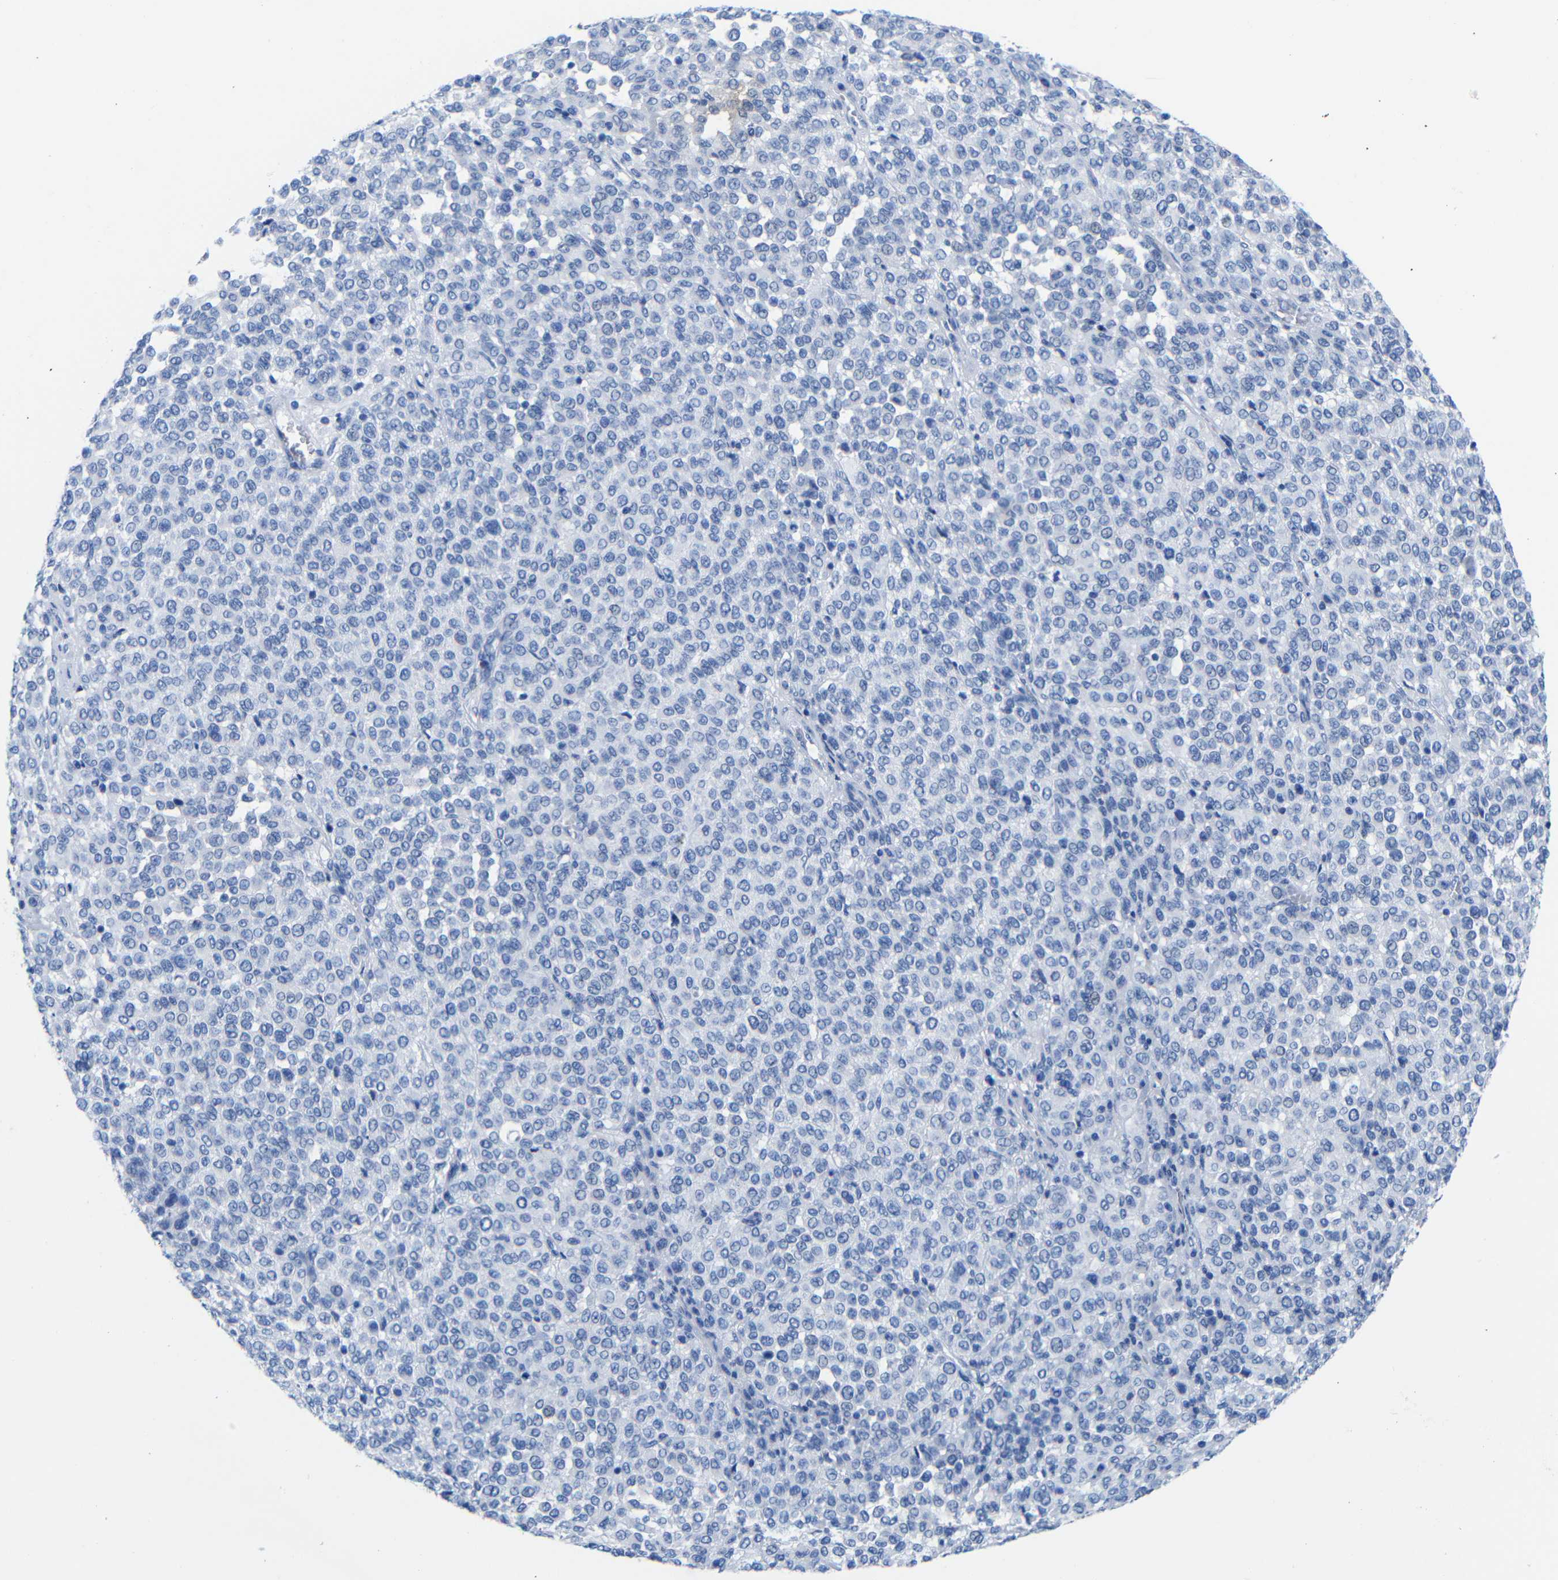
{"staining": {"intensity": "negative", "quantity": "none", "location": "none"}, "tissue": "melanoma", "cell_type": "Tumor cells", "image_type": "cancer", "snomed": [{"axis": "morphology", "description": "Malignant melanoma, Metastatic site"}, {"axis": "topography", "description": "Pancreas"}], "caption": "IHC photomicrograph of neoplastic tissue: human melanoma stained with DAB reveals no significant protein positivity in tumor cells. The staining was performed using DAB (3,3'-diaminobenzidine) to visualize the protein expression in brown, while the nuclei were stained in blue with hematoxylin (Magnification: 20x).", "gene": "CGNL1", "patient": {"sex": "female", "age": 30}}